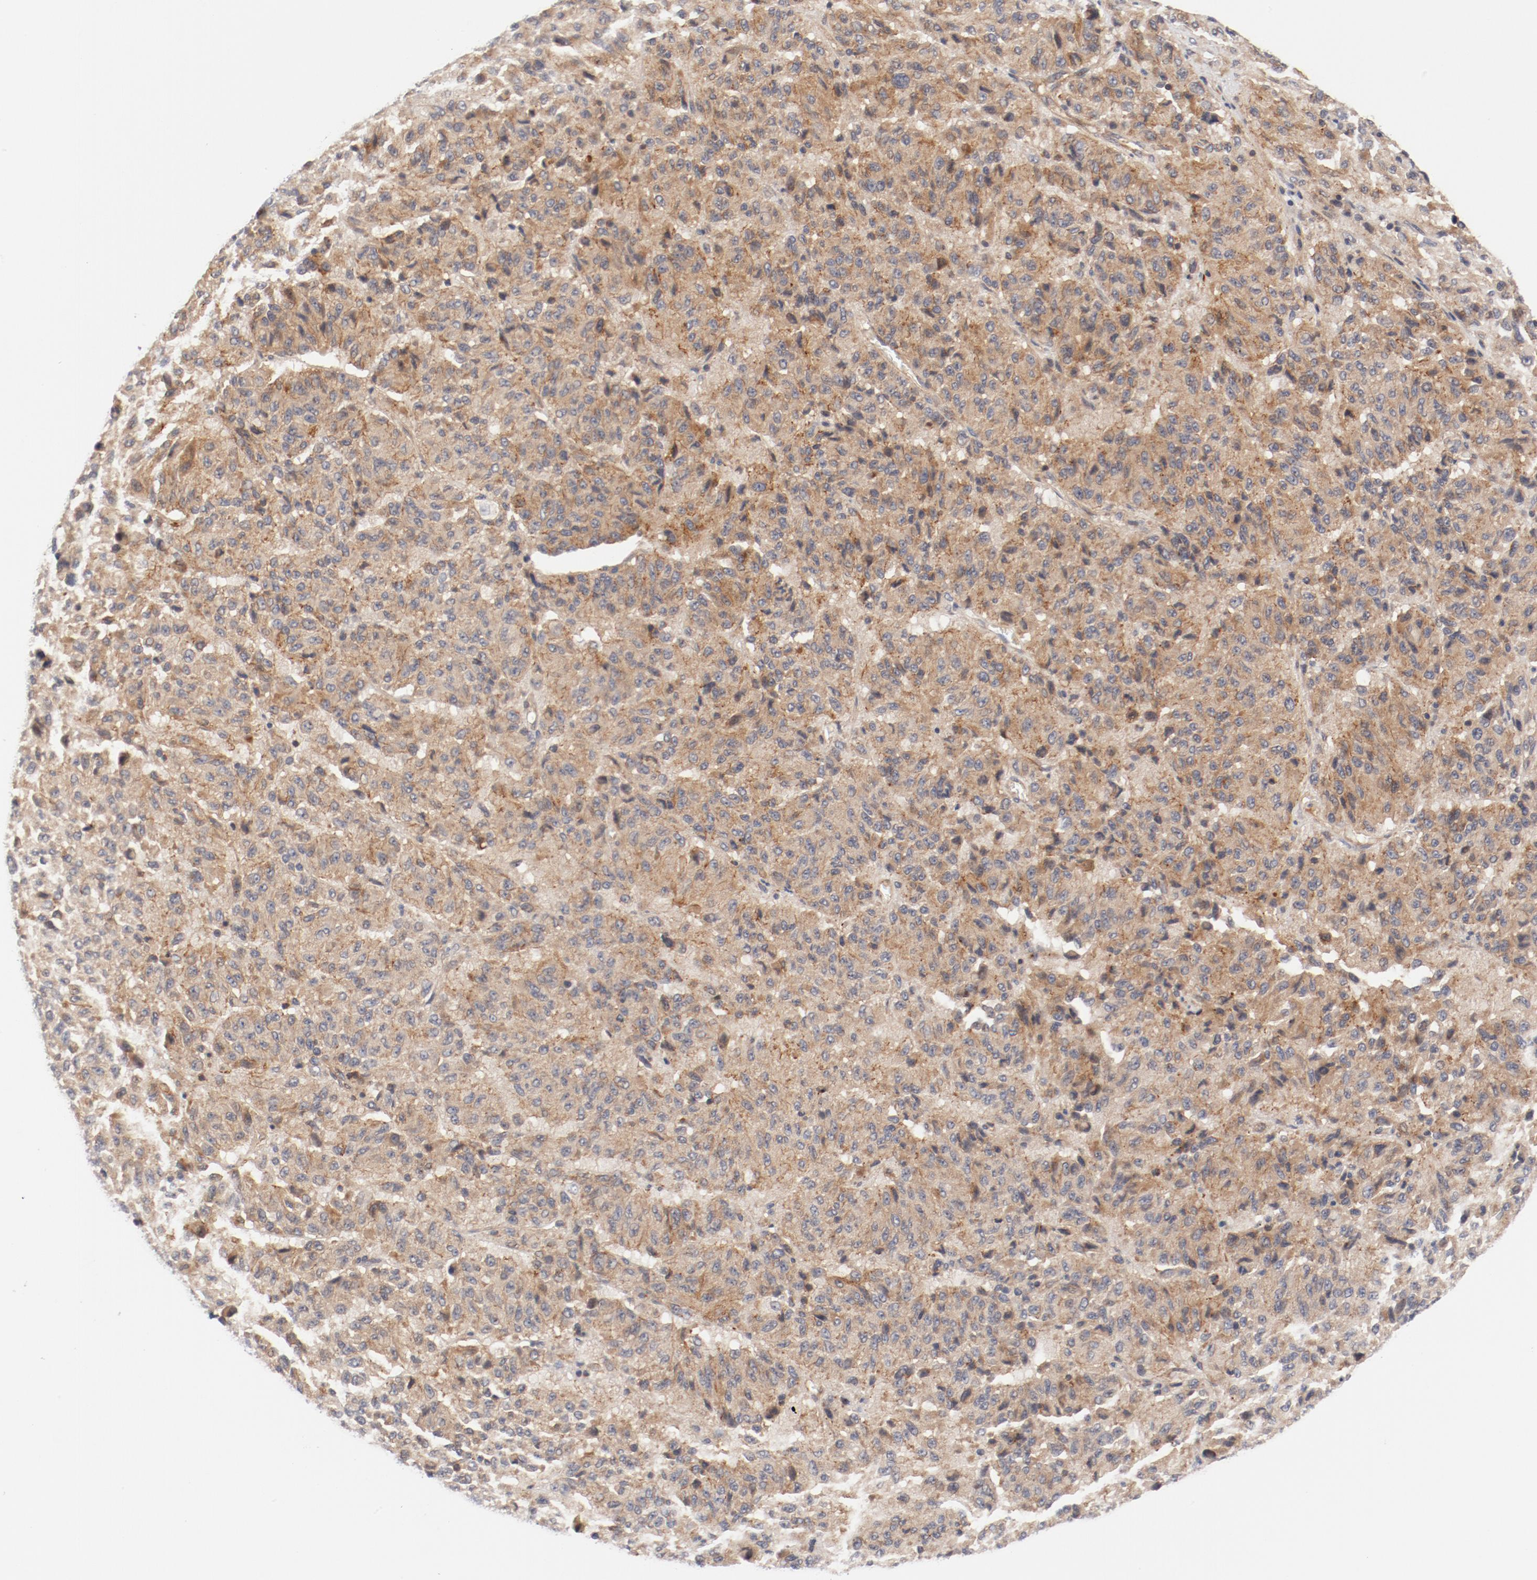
{"staining": {"intensity": "moderate", "quantity": ">75%", "location": "cytoplasmic/membranous"}, "tissue": "melanoma", "cell_type": "Tumor cells", "image_type": "cancer", "snomed": [{"axis": "morphology", "description": "Malignant melanoma, Metastatic site"}, {"axis": "topography", "description": "Lung"}], "caption": "Immunohistochemical staining of human malignant melanoma (metastatic site) displays medium levels of moderate cytoplasmic/membranous positivity in approximately >75% of tumor cells.", "gene": "ZNF267", "patient": {"sex": "male", "age": 64}}